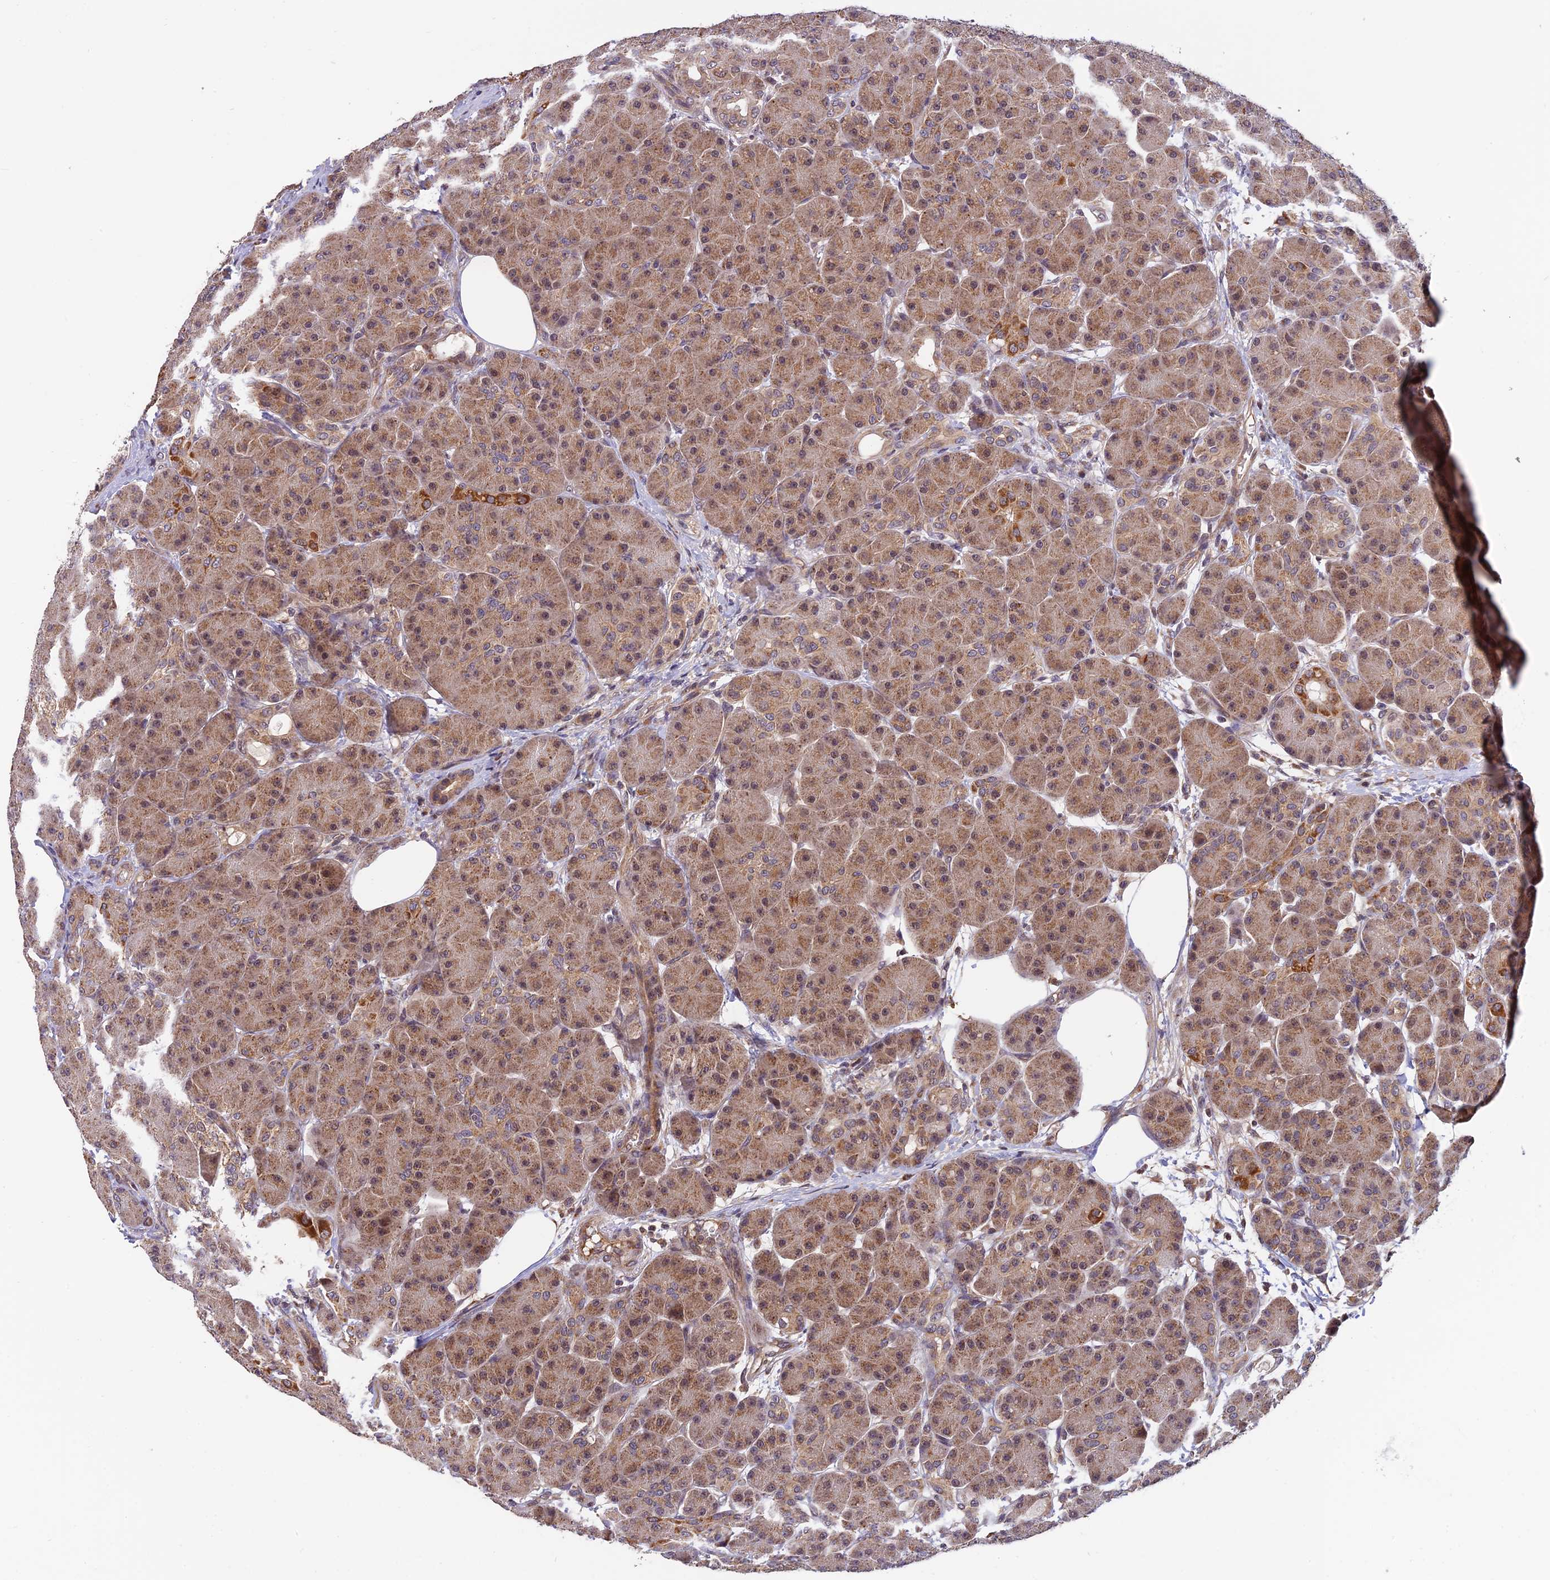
{"staining": {"intensity": "moderate", "quantity": ">75%", "location": "cytoplasmic/membranous"}, "tissue": "pancreas", "cell_type": "Exocrine glandular cells", "image_type": "normal", "snomed": [{"axis": "morphology", "description": "Normal tissue, NOS"}, {"axis": "topography", "description": "Pancreas"}], "caption": "A photomicrograph of pancreas stained for a protein exhibits moderate cytoplasmic/membranous brown staining in exocrine glandular cells.", "gene": "MNS1", "patient": {"sex": "male", "age": 63}}